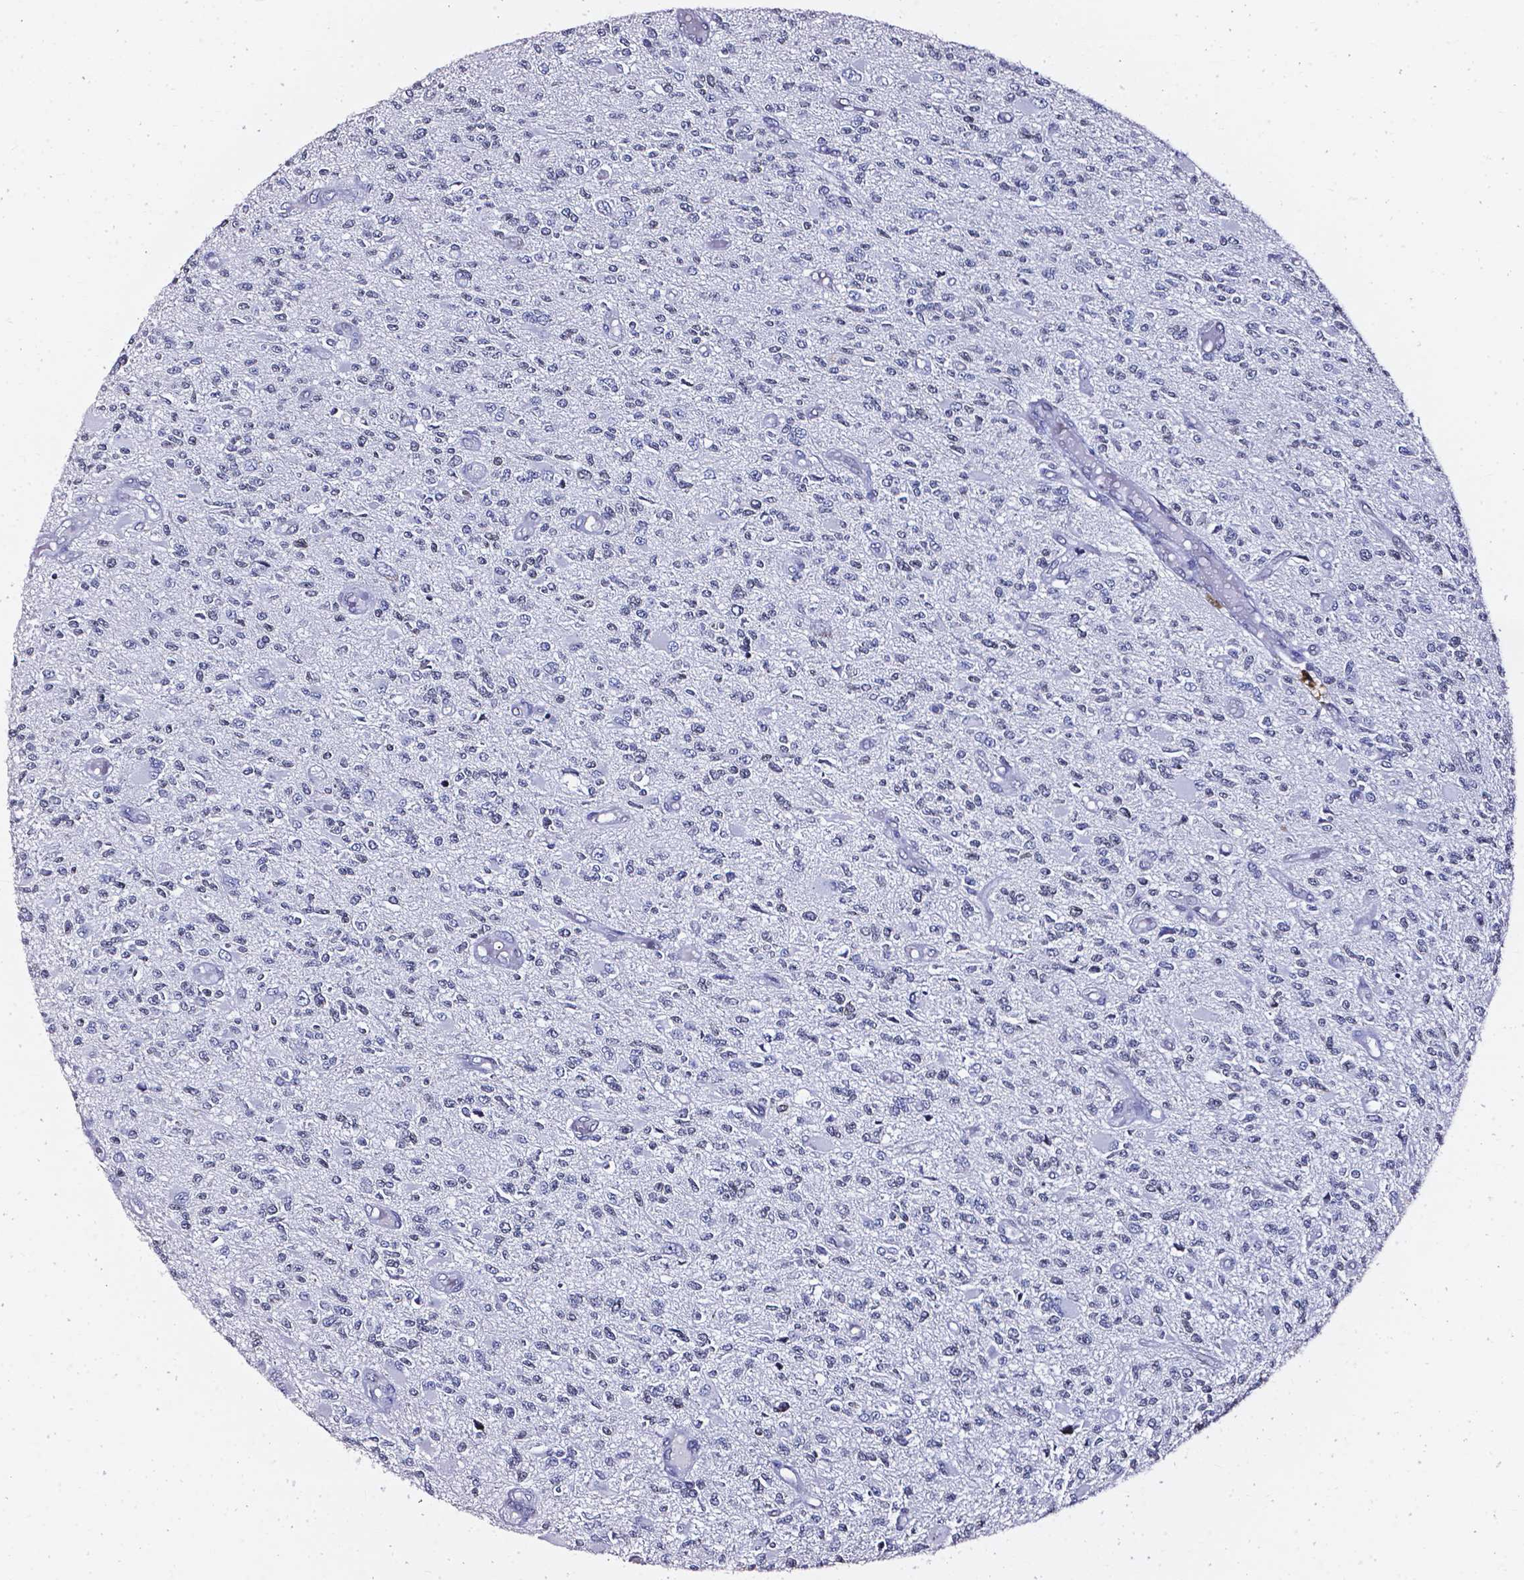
{"staining": {"intensity": "negative", "quantity": "none", "location": "none"}, "tissue": "glioma", "cell_type": "Tumor cells", "image_type": "cancer", "snomed": [{"axis": "morphology", "description": "Glioma, malignant, High grade"}, {"axis": "topography", "description": "Brain"}], "caption": "Glioma was stained to show a protein in brown. There is no significant staining in tumor cells.", "gene": "AKR1B10", "patient": {"sex": "female", "age": 63}}